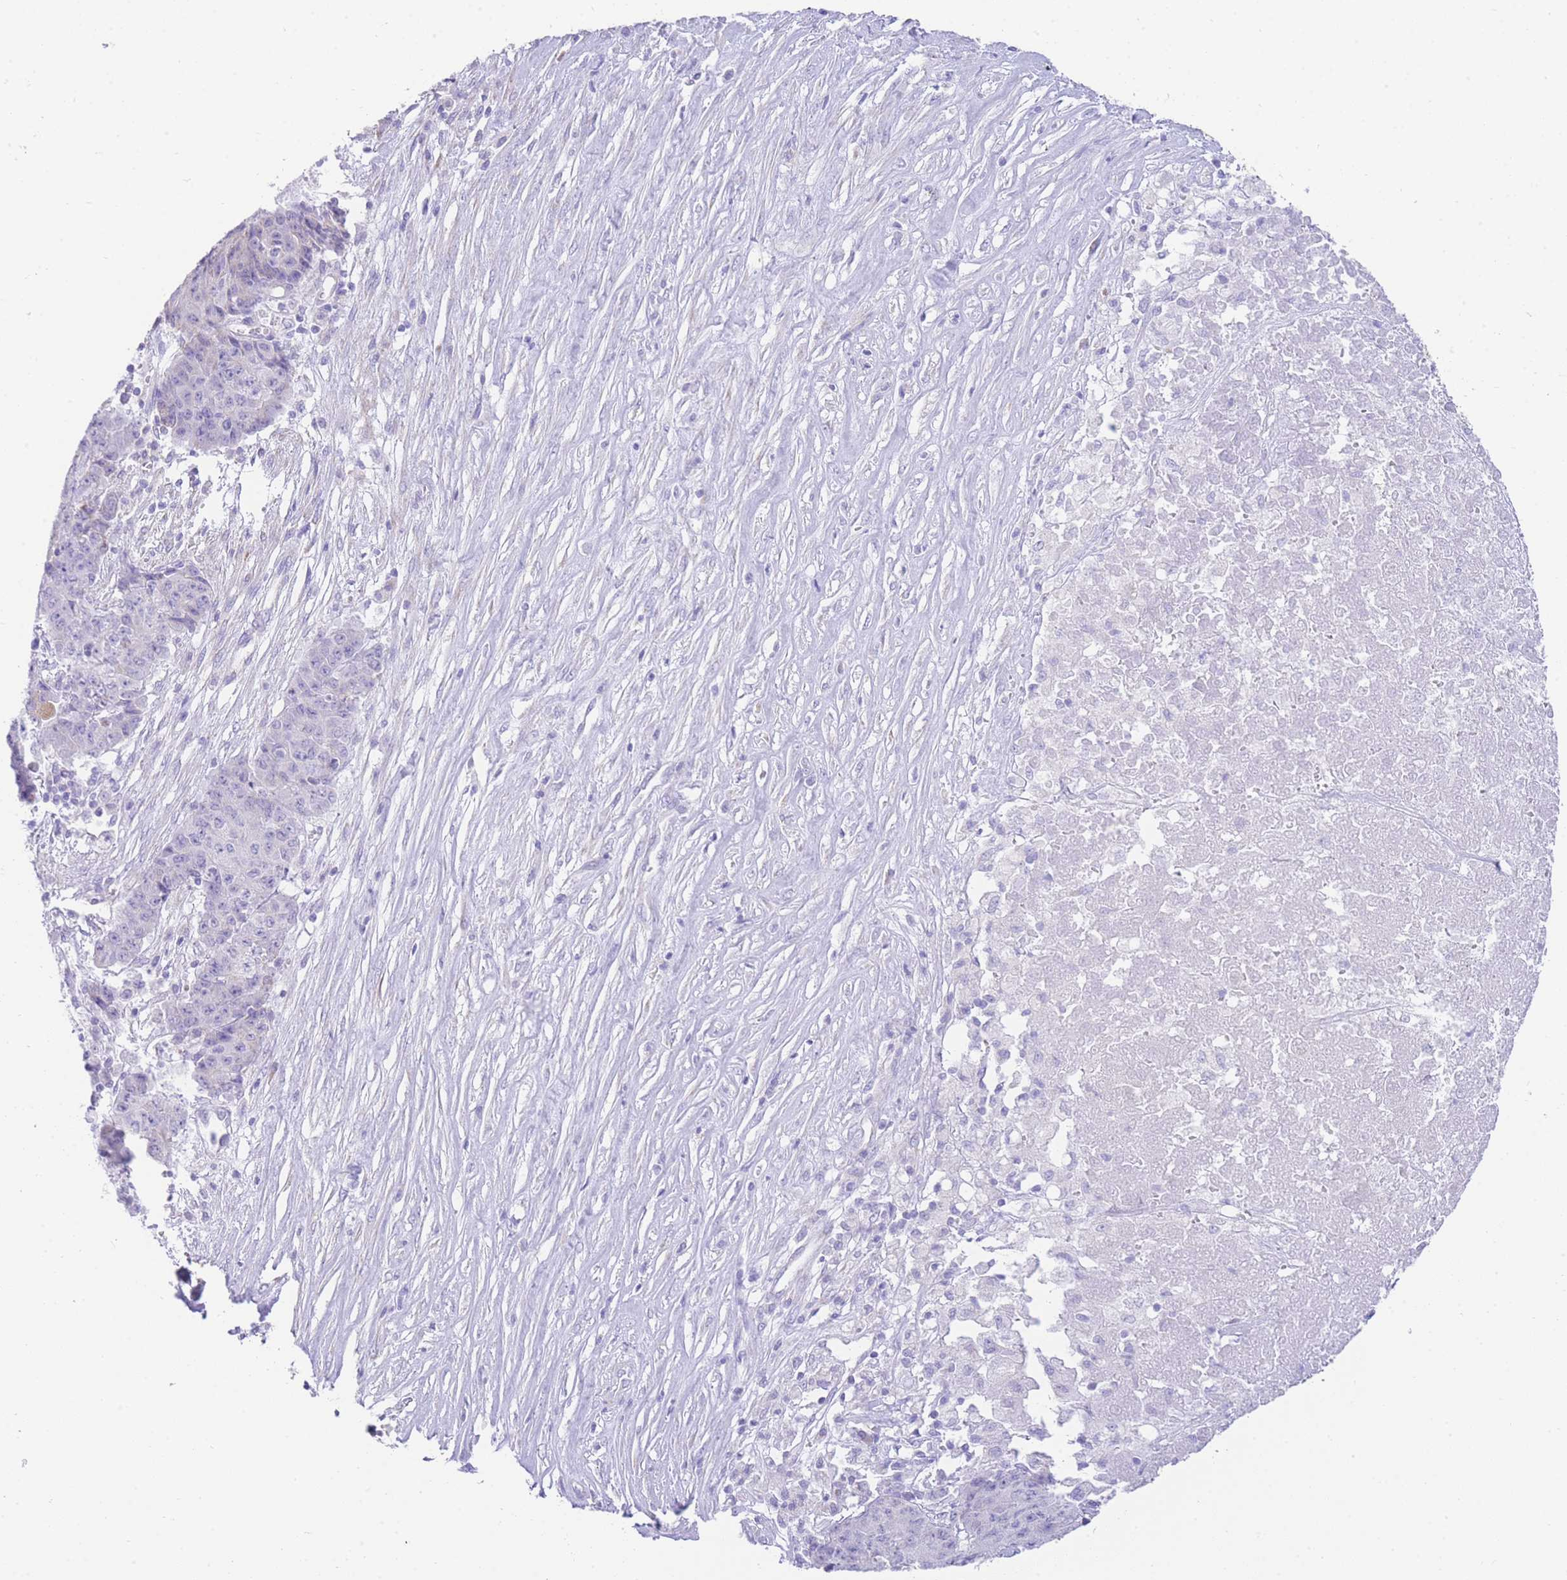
{"staining": {"intensity": "negative", "quantity": "none", "location": "none"}, "tissue": "ovarian cancer", "cell_type": "Tumor cells", "image_type": "cancer", "snomed": [{"axis": "morphology", "description": "Carcinoma, endometroid"}, {"axis": "topography", "description": "Ovary"}], "caption": "The photomicrograph reveals no staining of tumor cells in ovarian cancer (endometroid carcinoma).", "gene": "ACSM4", "patient": {"sex": "female", "age": 42}}